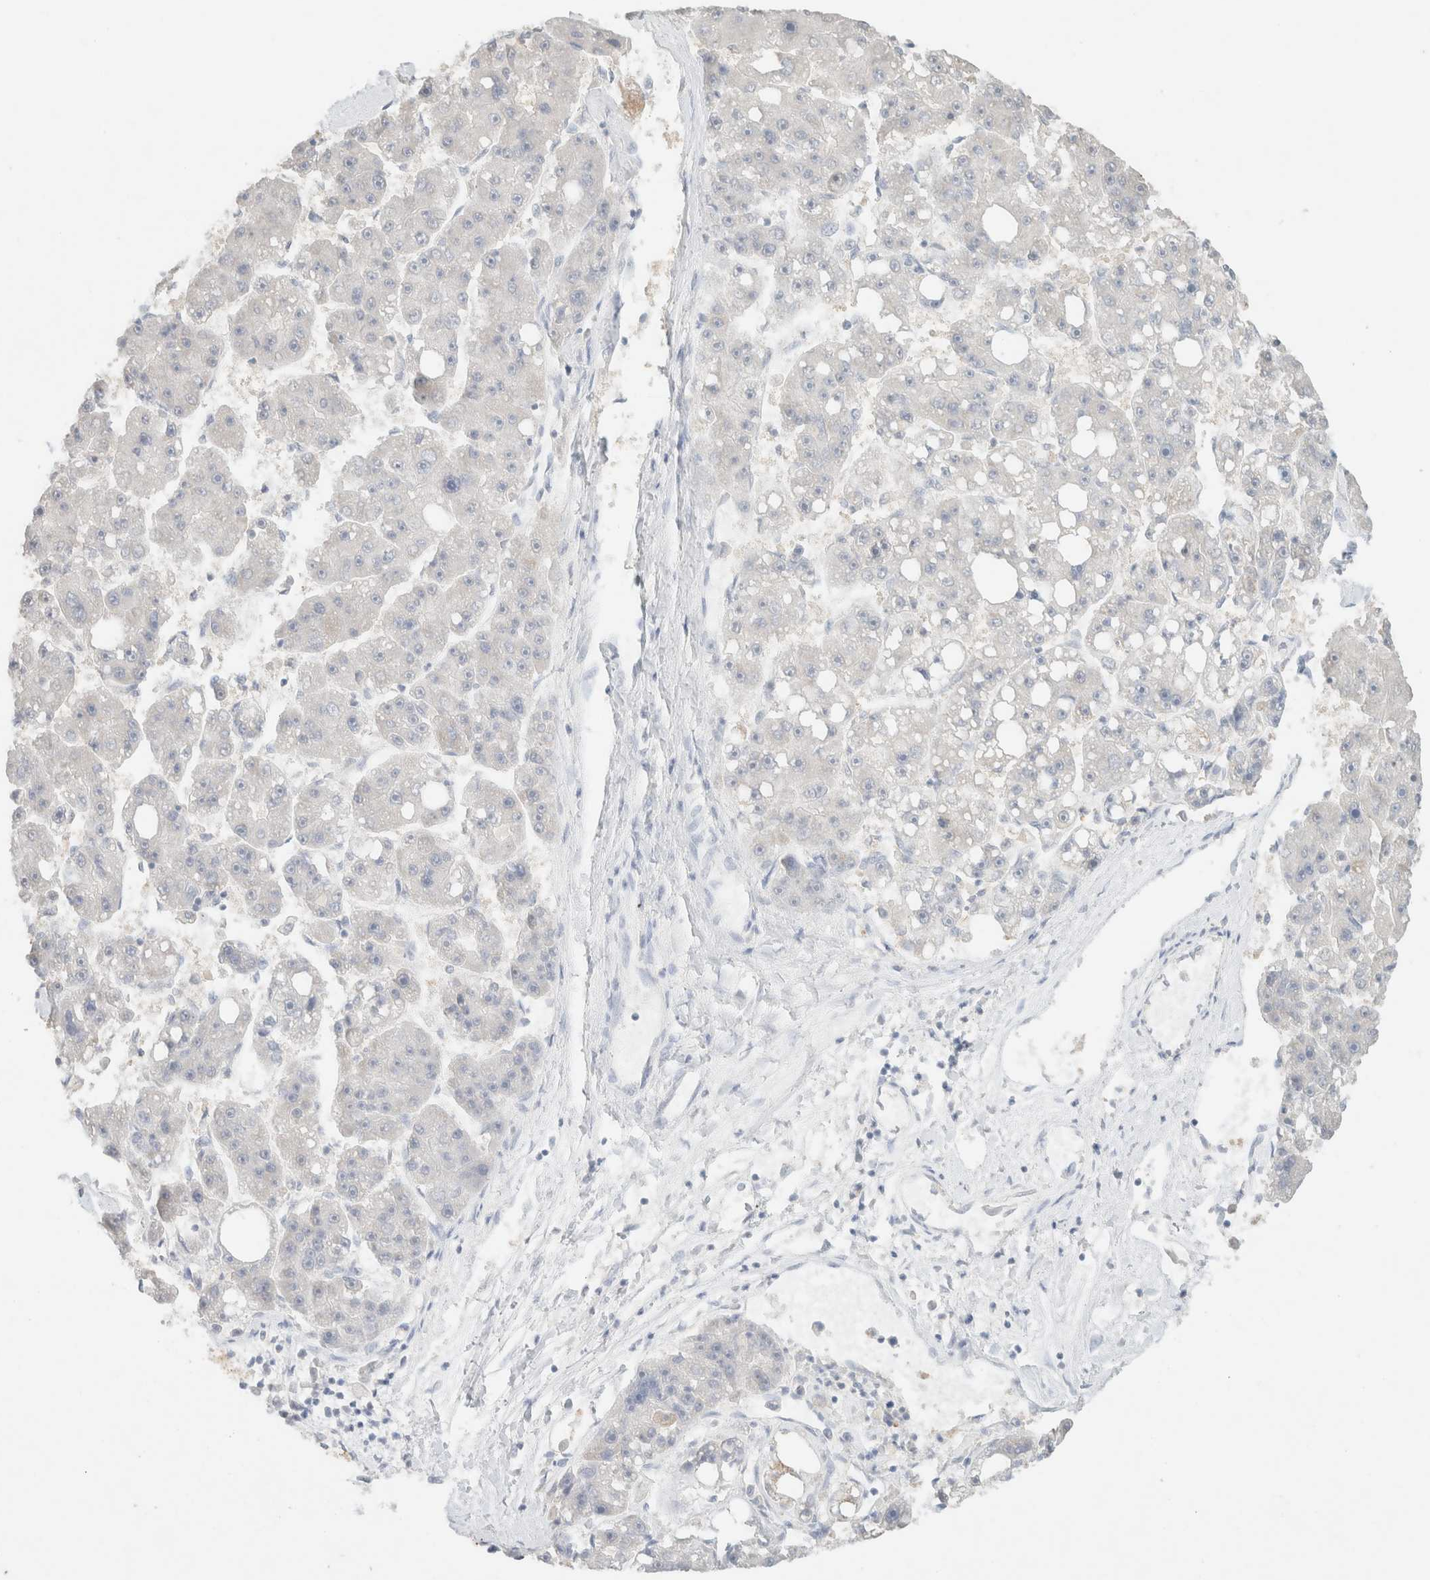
{"staining": {"intensity": "negative", "quantity": "none", "location": "none"}, "tissue": "liver cancer", "cell_type": "Tumor cells", "image_type": "cancer", "snomed": [{"axis": "morphology", "description": "Carcinoma, Hepatocellular, NOS"}, {"axis": "topography", "description": "Liver"}], "caption": "A histopathology image of human liver cancer is negative for staining in tumor cells.", "gene": "CPA1", "patient": {"sex": "female", "age": 61}}